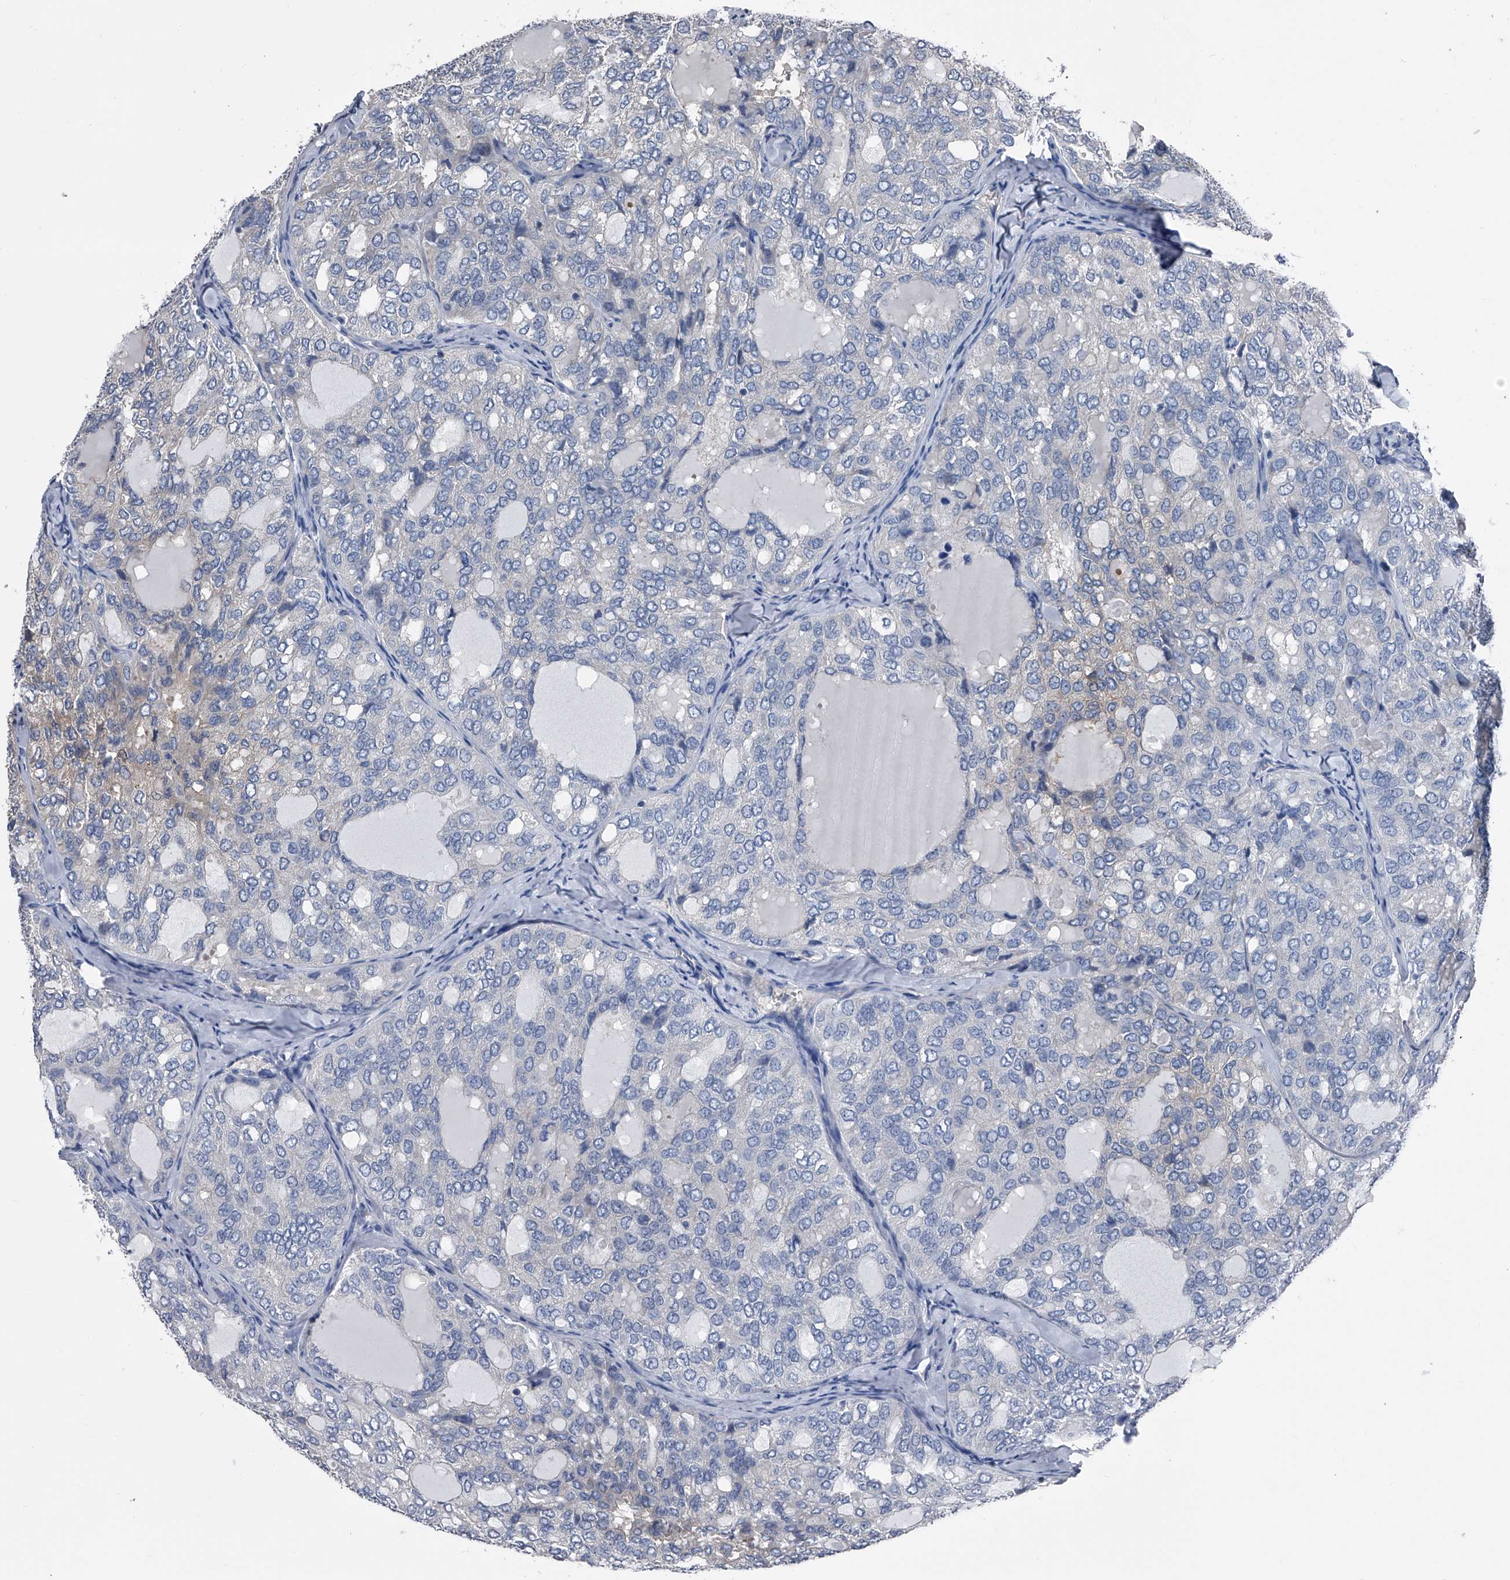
{"staining": {"intensity": "negative", "quantity": "none", "location": "none"}, "tissue": "thyroid cancer", "cell_type": "Tumor cells", "image_type": "cancer", "snomed": [{"axis": "morphology", "description": "Follicular adenoma carcinoma, NOS"}, {"axis": "topography", "description": "Thyroid gland"}], "caption": "A micrograph of human thyroid follicular adenoma carcinoma is negative for staining in tumor cells. (DAB IHC visualized using brightfield microscopy, high magnification).", "gene": "KIF13A", "patient": {"sex": "male", "age": 75}}